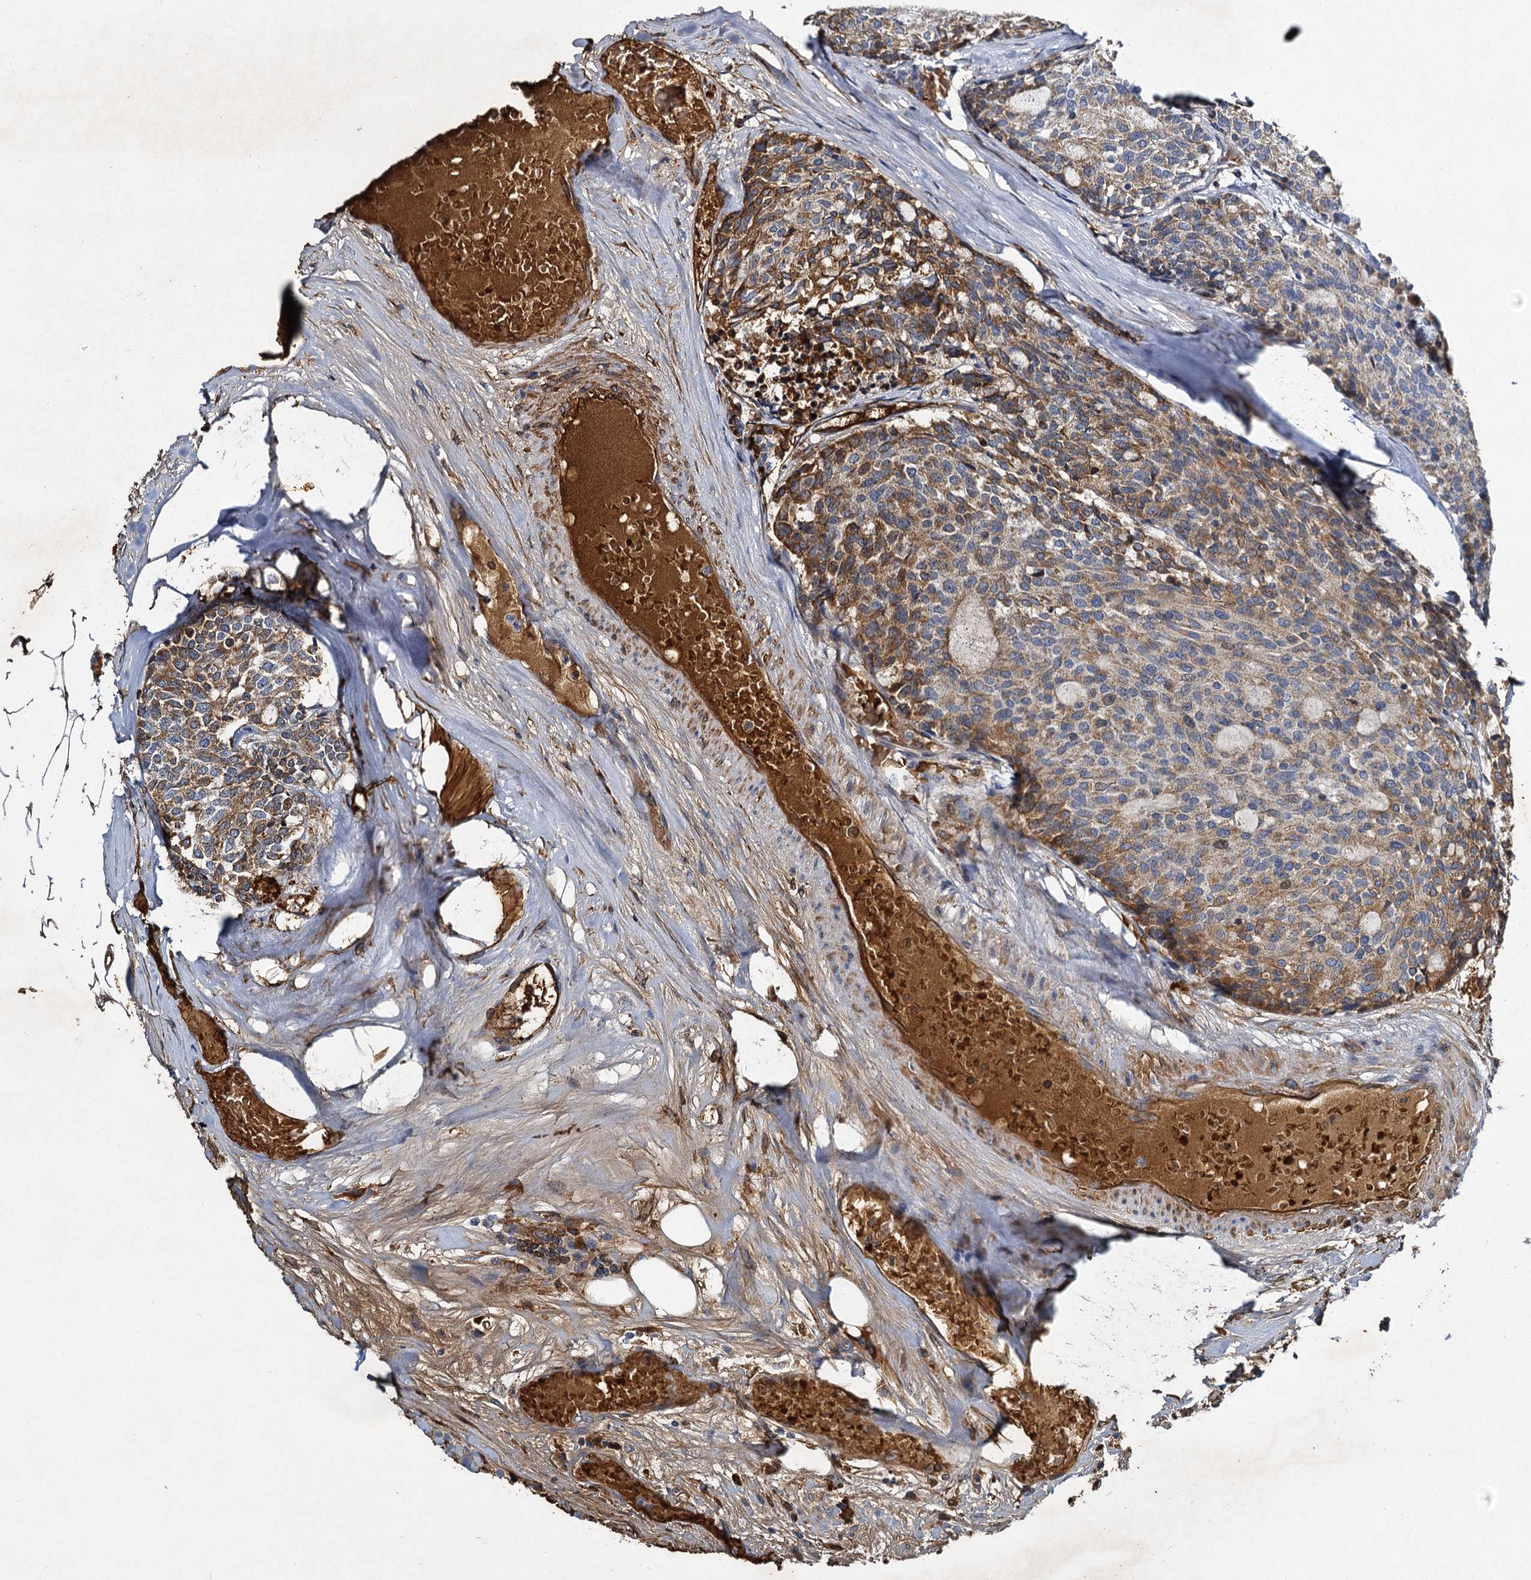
{"staining": {"intensity": "moderate", "quantity": "25%-75%", "location": "cytoplasmic/membranous"}, "tissue": "carcinoid", "cell_type": "Tumor cells", "image_type": "cancer", "snomed": [{"axis": "morphology", "description": "Carcinoid, malignant, NOS"}, {"axis": "topography", "description": "Pancreas"}], "caption": "Tumor cells show moderate cytoplasmic/membranous expression in approximately 25%-75% of cells in carcinoid (malignant).", "gene": "BCS1L", "patient": {"sex": "female", "age": 54}}